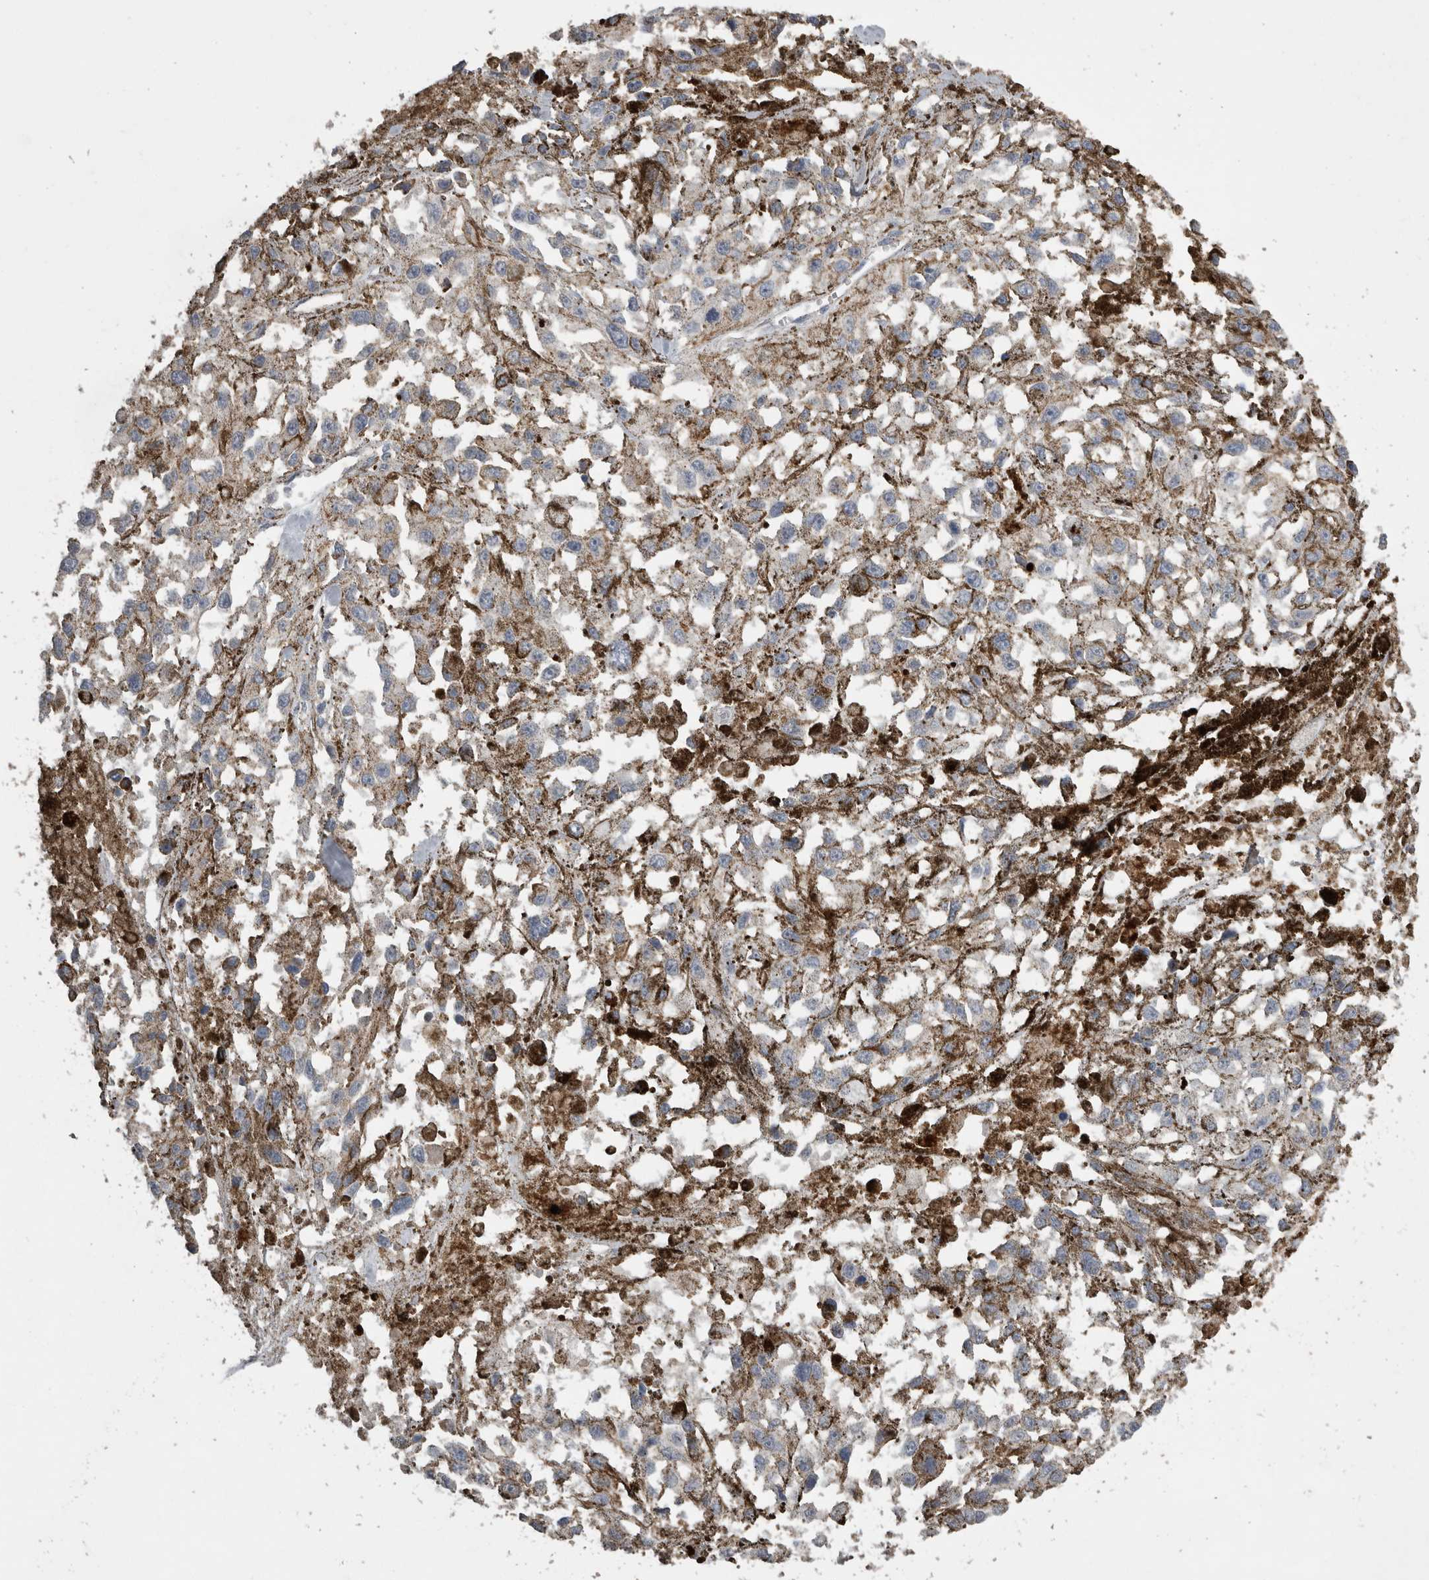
{"staining": {"intensity": "moderate", "quantity": ">75%", "location": "cytoplasmic/membranous"}, "tissue": "melanoma", "cell_type": "Tumor cells", "image_type": "cancer", "snomed": [{"axis": "morphology", "description": "Malignant melanoma, Metastatic site"}, {"axis": "topography", "description": "Lymph node"}], "caption": "A micrograph showing moderate cytoplasmic/membranous expression in approximately >75% of tumor cells in malignant melanoma (metastatic site), as visualized by brown immunohistochemical staining.", "gene": "CTSZ", "patient": {"sex": "male", "age": 59}}